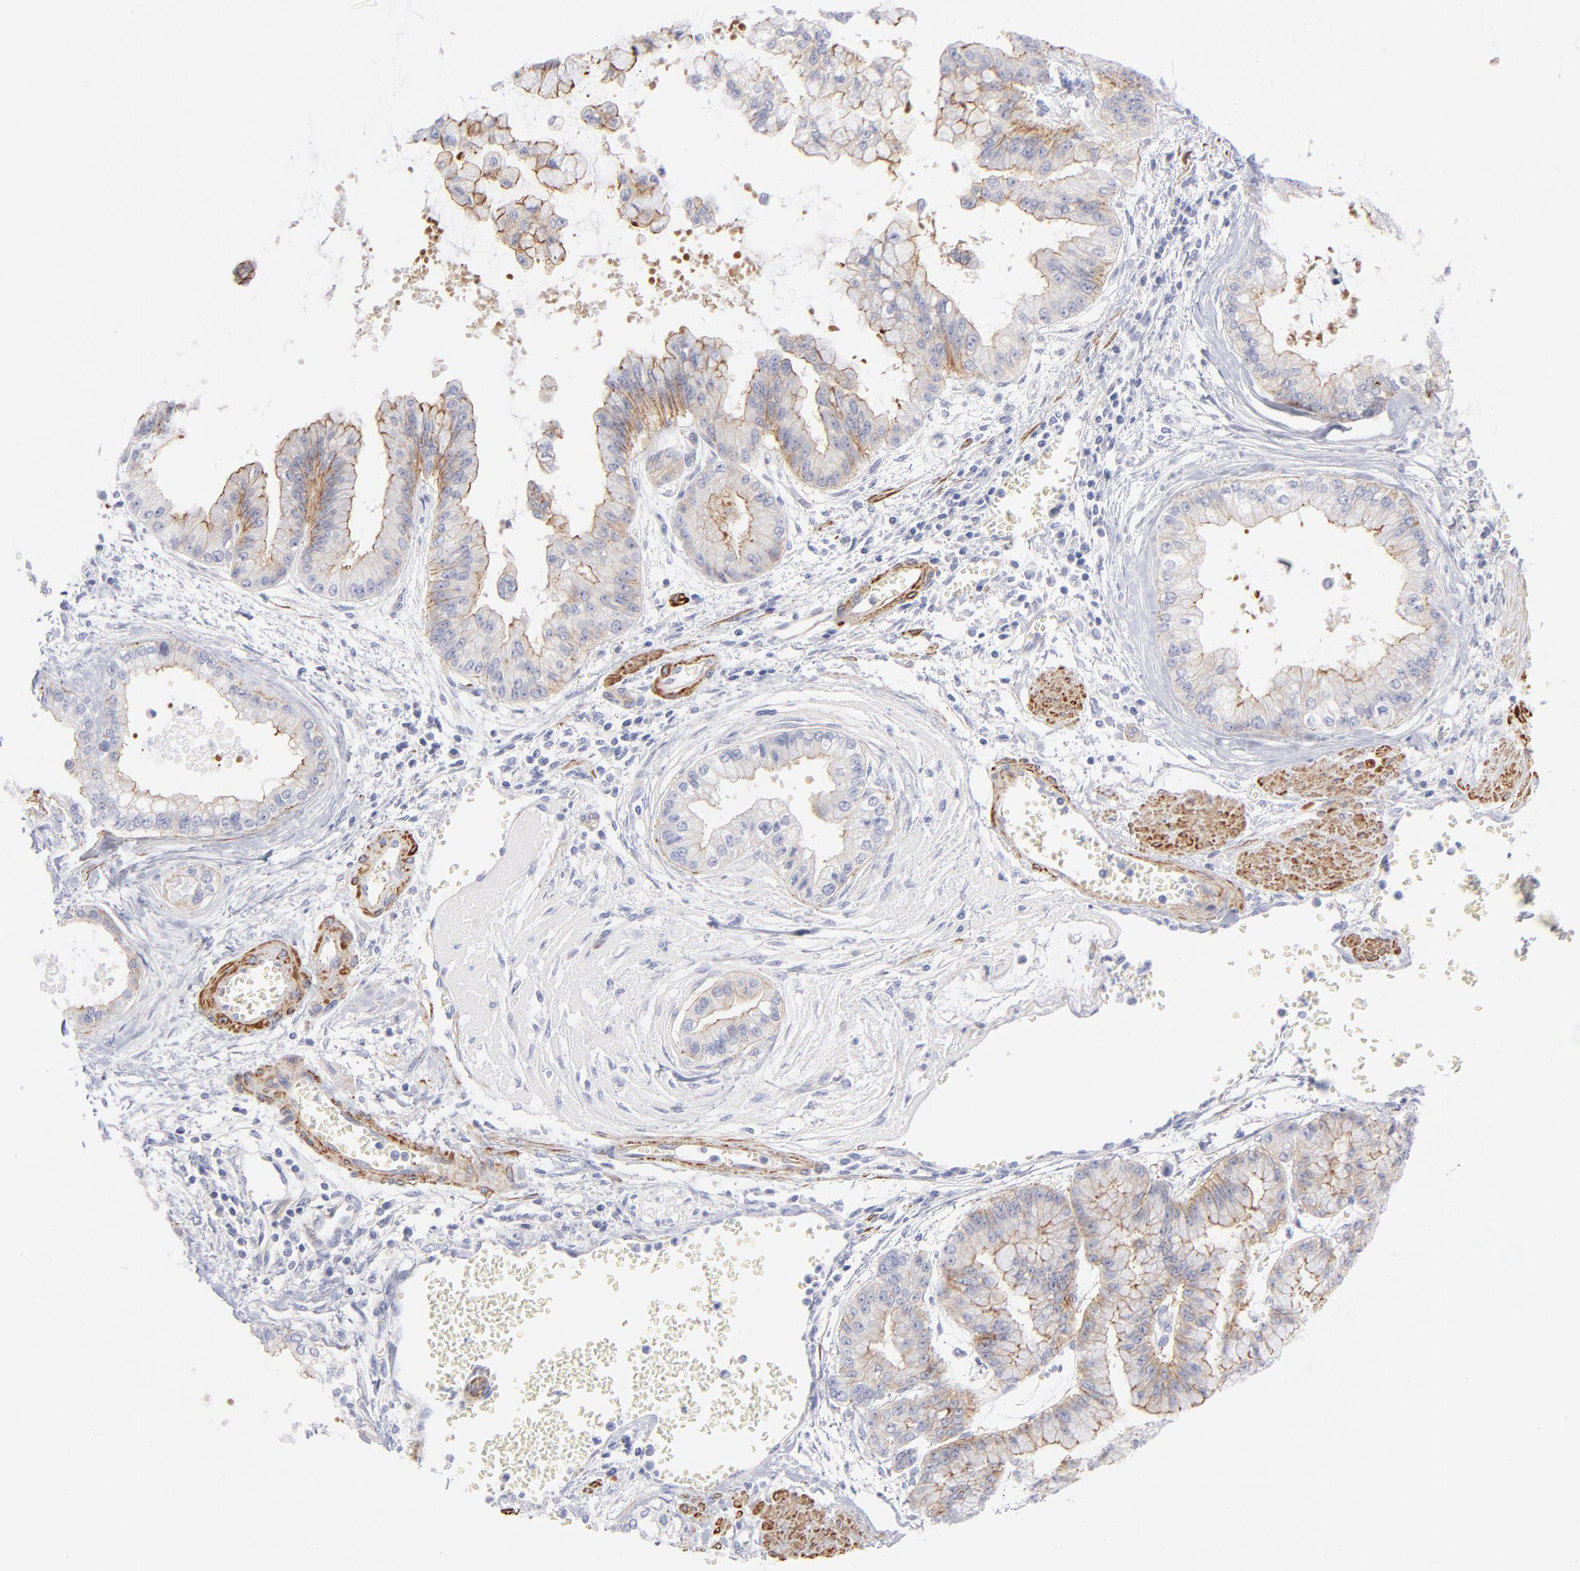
{"staining": {"intensity": "moderate", "quantity": "25%-75%", "location": "cytoplasmic/membranous"}, "tissue": "liver cancer", "cell_type": "Tumor cells", "image_type": "cancer", "snomed": [{"axis": "morphology", "description": "Cholangiocarcinoma"}, {"axis": "topography", "description": "Liver"}], "caption": "A photomicrograph of cholangiocarcinoma (liver) stained for a protein exhibits moderate cytoplasmic/membranous brown staining in tumor cells.", "gene": "ACTA2", "patient": {"sex": "female", "age": 79}}